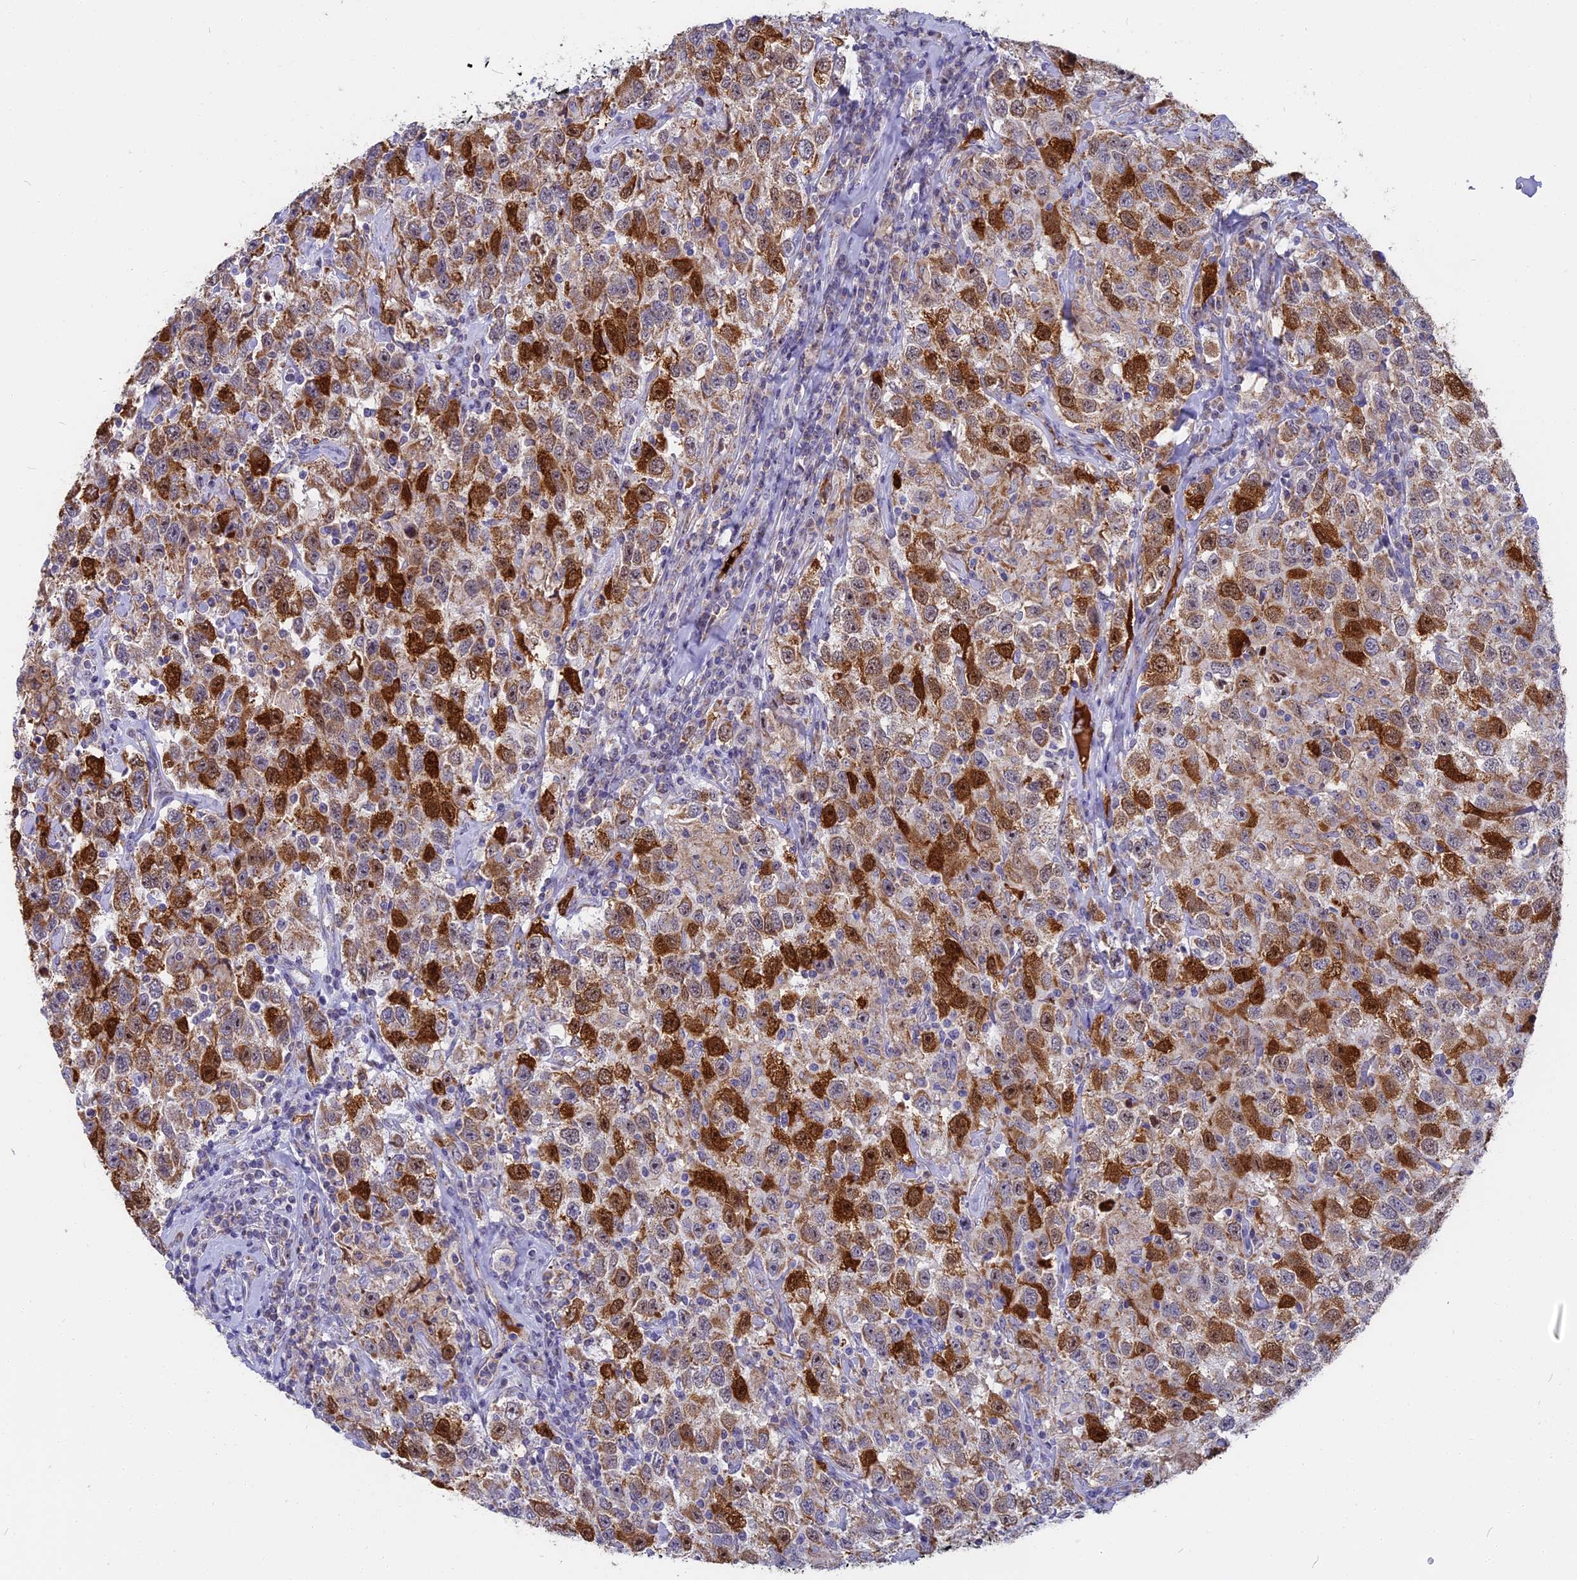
{"staining": {"intensity": "strong", "quantity": "25%-75%", "location": "cytoplasmic/membranous,nuclear"}, "tissue": "testis cancer", "cell_type": "Tumor cells", "image_type": "cancer", "snomed": [{"axis": "morphology", "description": "Seminoma, NOS"}, {"axis": "topography", "description": "Testis"}], "caption": "IHC micrograph of neoplastic tissue: seminoma (testis) stained using IHC displays high levels of strong protein expression localized specifically in the cytoplasmic/membranous and nuclear of tumor cells, appearing as a cytoplasmic/membranous and nuclear brown color.", "gene": "DTWD1", "patient": {"sex": "male", "age": 41}}